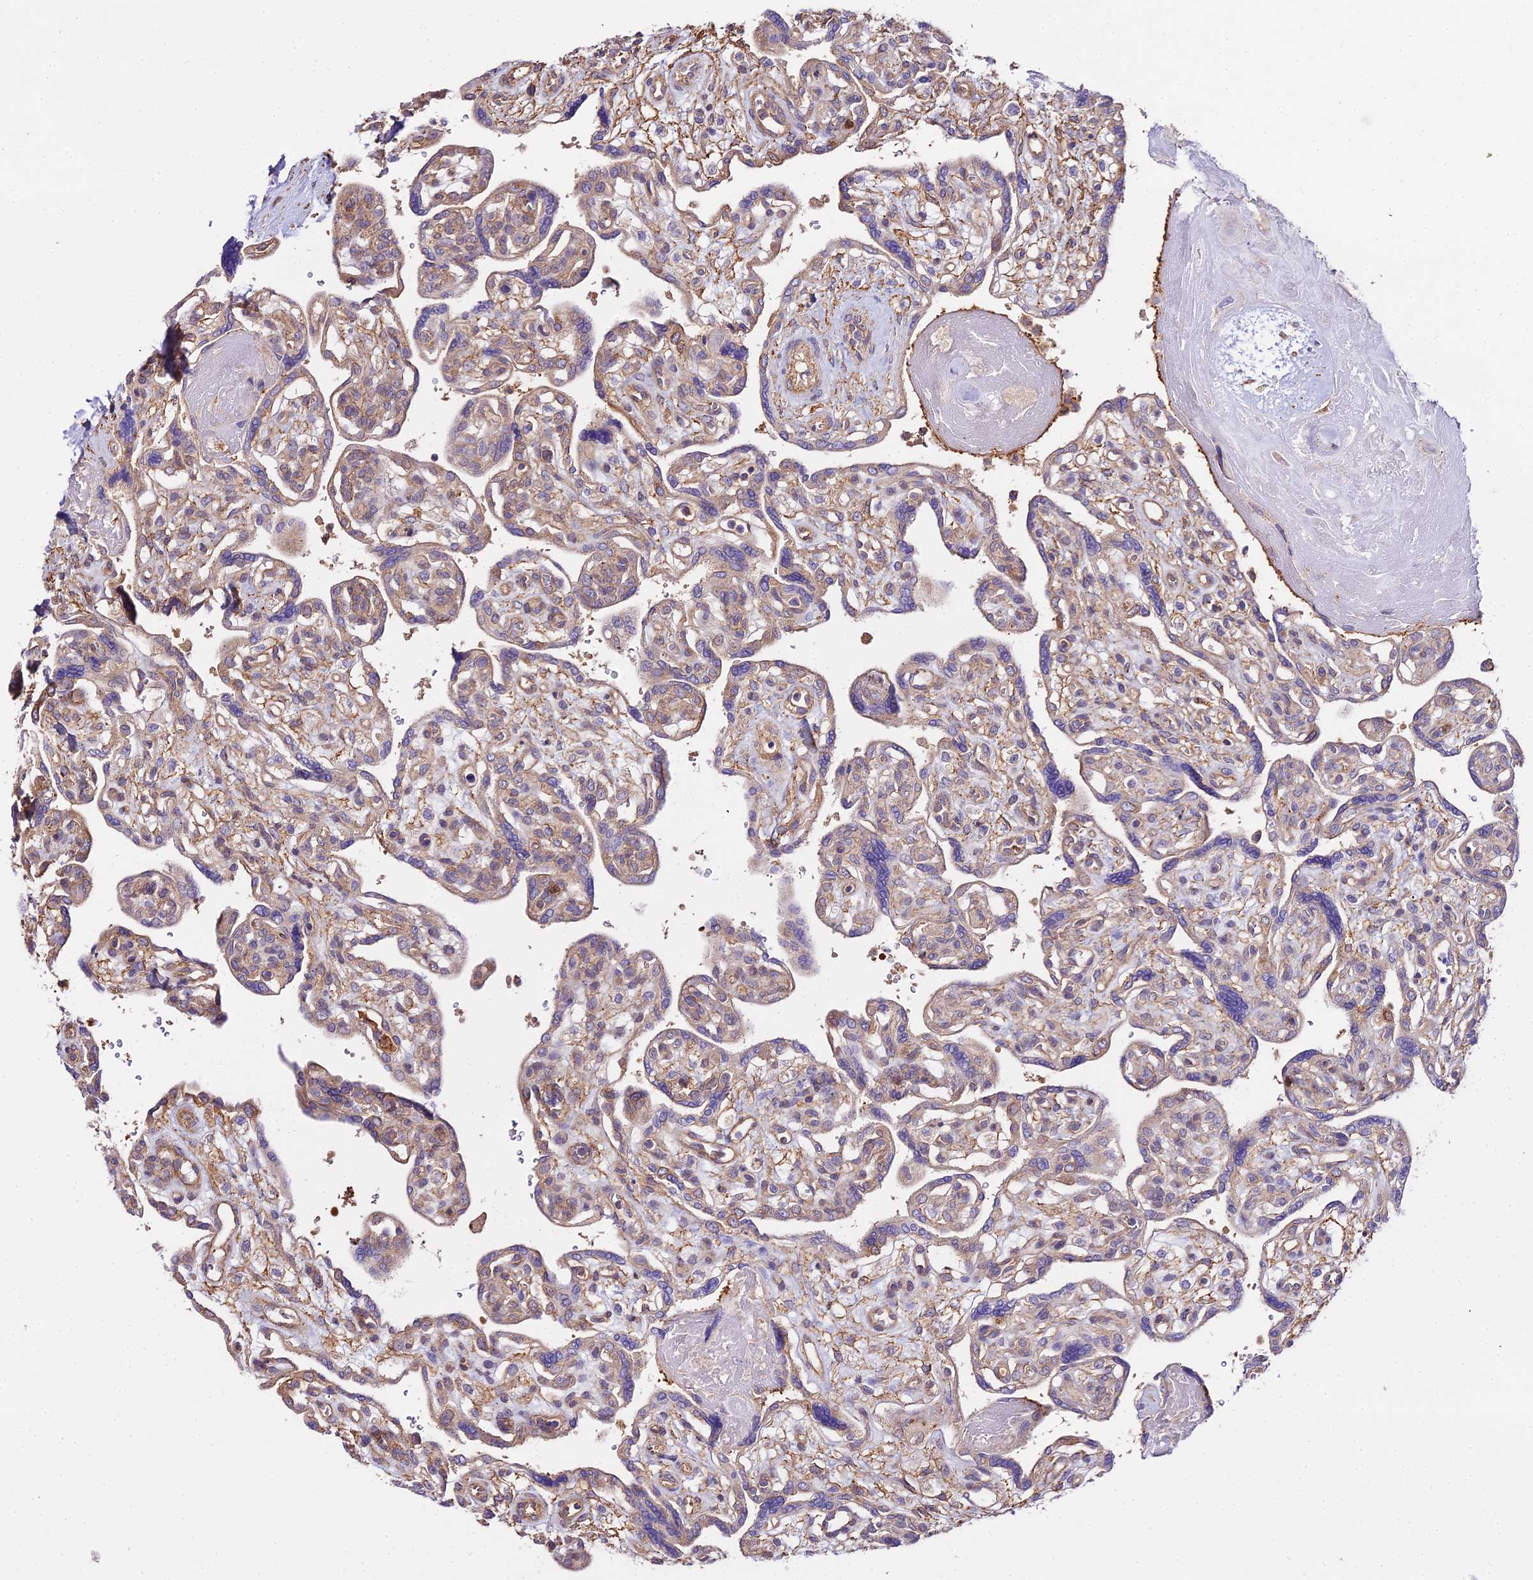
{"staining": {"intensity": "weak", "quantity": "25%-75%", "location": "cytoplasmic/membranous"}, "tissue": "placenta", "cell_type": "Trophoblastic cells", "image_type": "normal", "snomed": [{"axis": "morphology", "description": "Normal tissue, NOS"}, {"axis": "topography", "description": "Placenta"}], "caption": "Benign placenta exhibits weak cytoplasmic/membranous positivity in about 25%-75% of trophoblastic cells.", "gene": "GLYAT", "patient": {"sex": "female", "age": 39}}